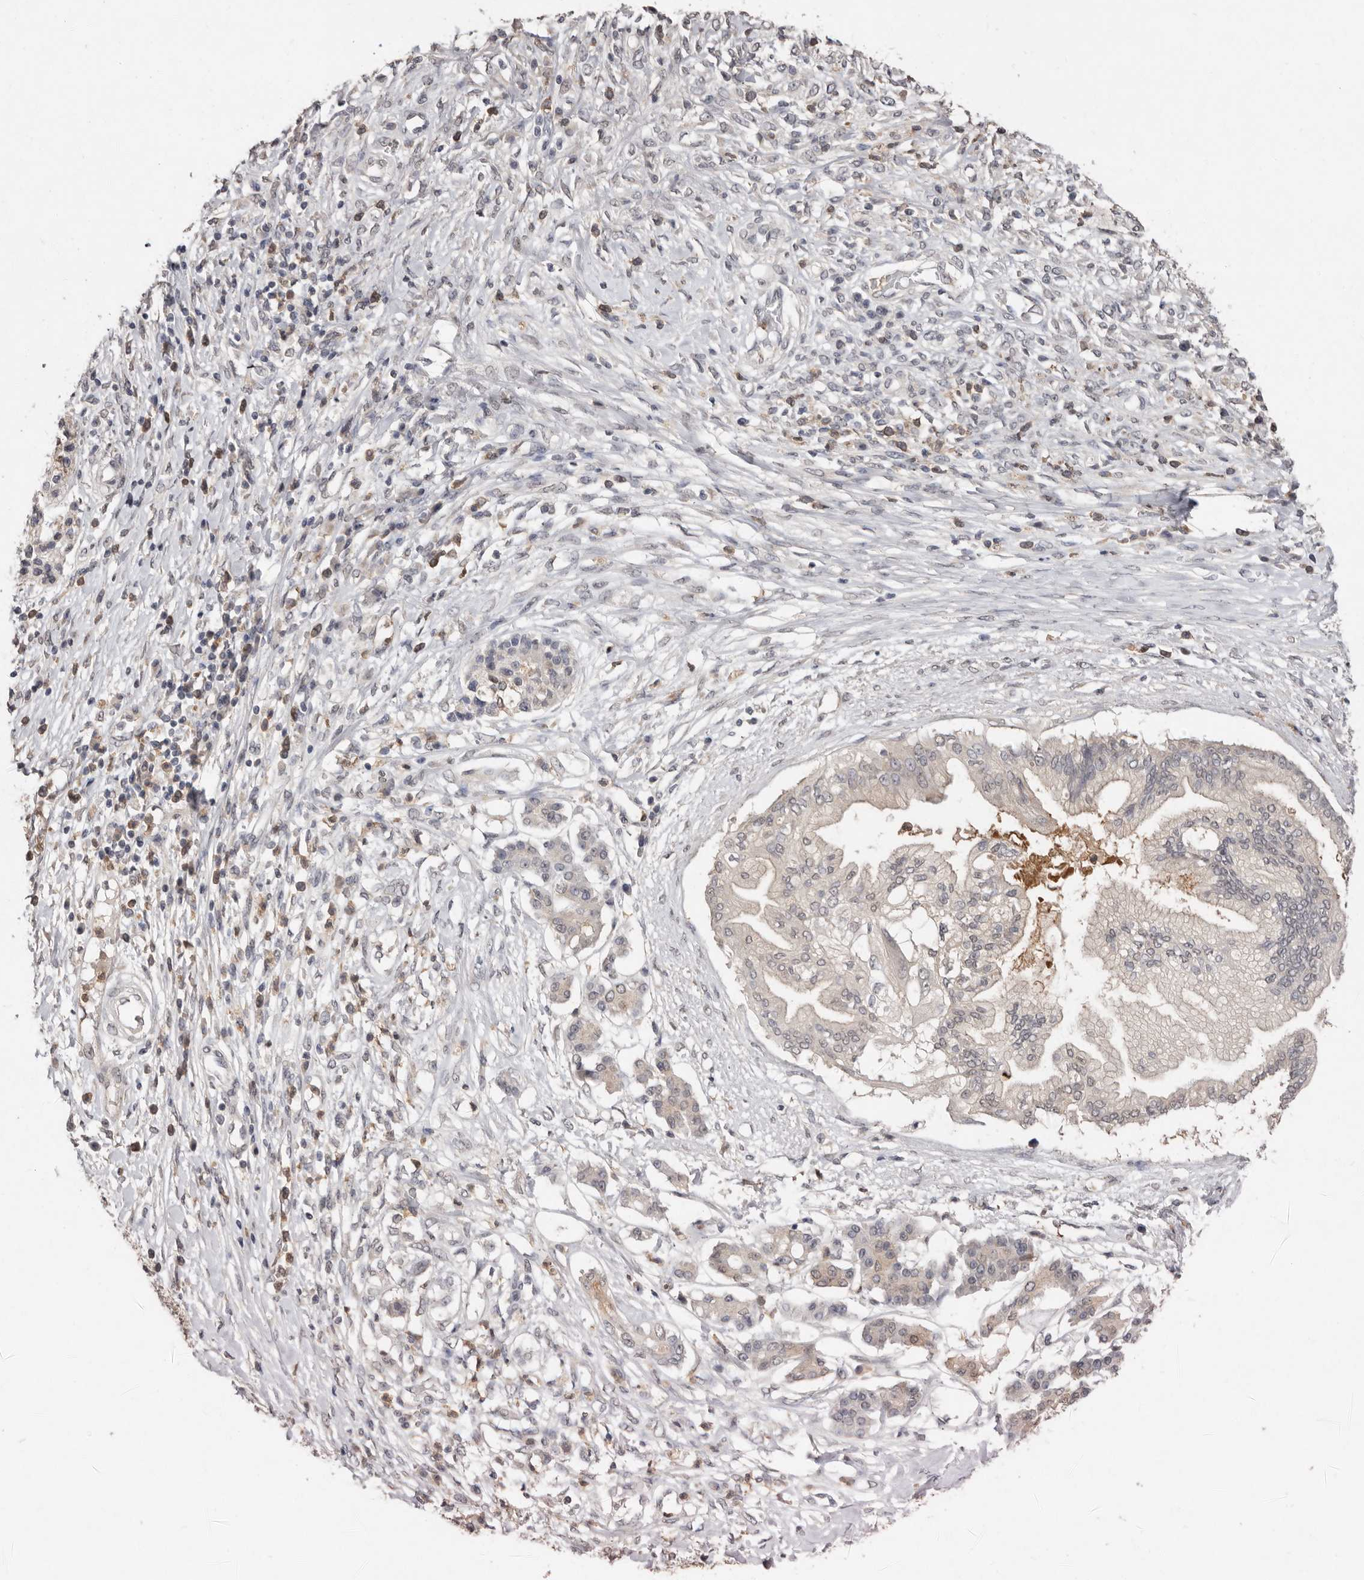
{"staining": {"intensity": "moderate", "quantity": "25%-75%", "location": "cytoplasmic/membranous,nuclear"}, "tissue": "pancreatic cancer", "cell_type": "Tumor cells", "image_type": "cancer", "snomed": [{"axis": "morphology", "description": "Adenocarcinoma, NOS"}, {"axis": "topography", "description": "Pancreas"}], "caption": "Pancreatic cancer (adenocarcinoma) stained with a brown dye shows moderate cytoplasmic/membranous and nuclear positive staining in about 25%-75% of tumor cells.", "gene": "SULT1E1", "patient": {"sex": "female", "age": 56}}